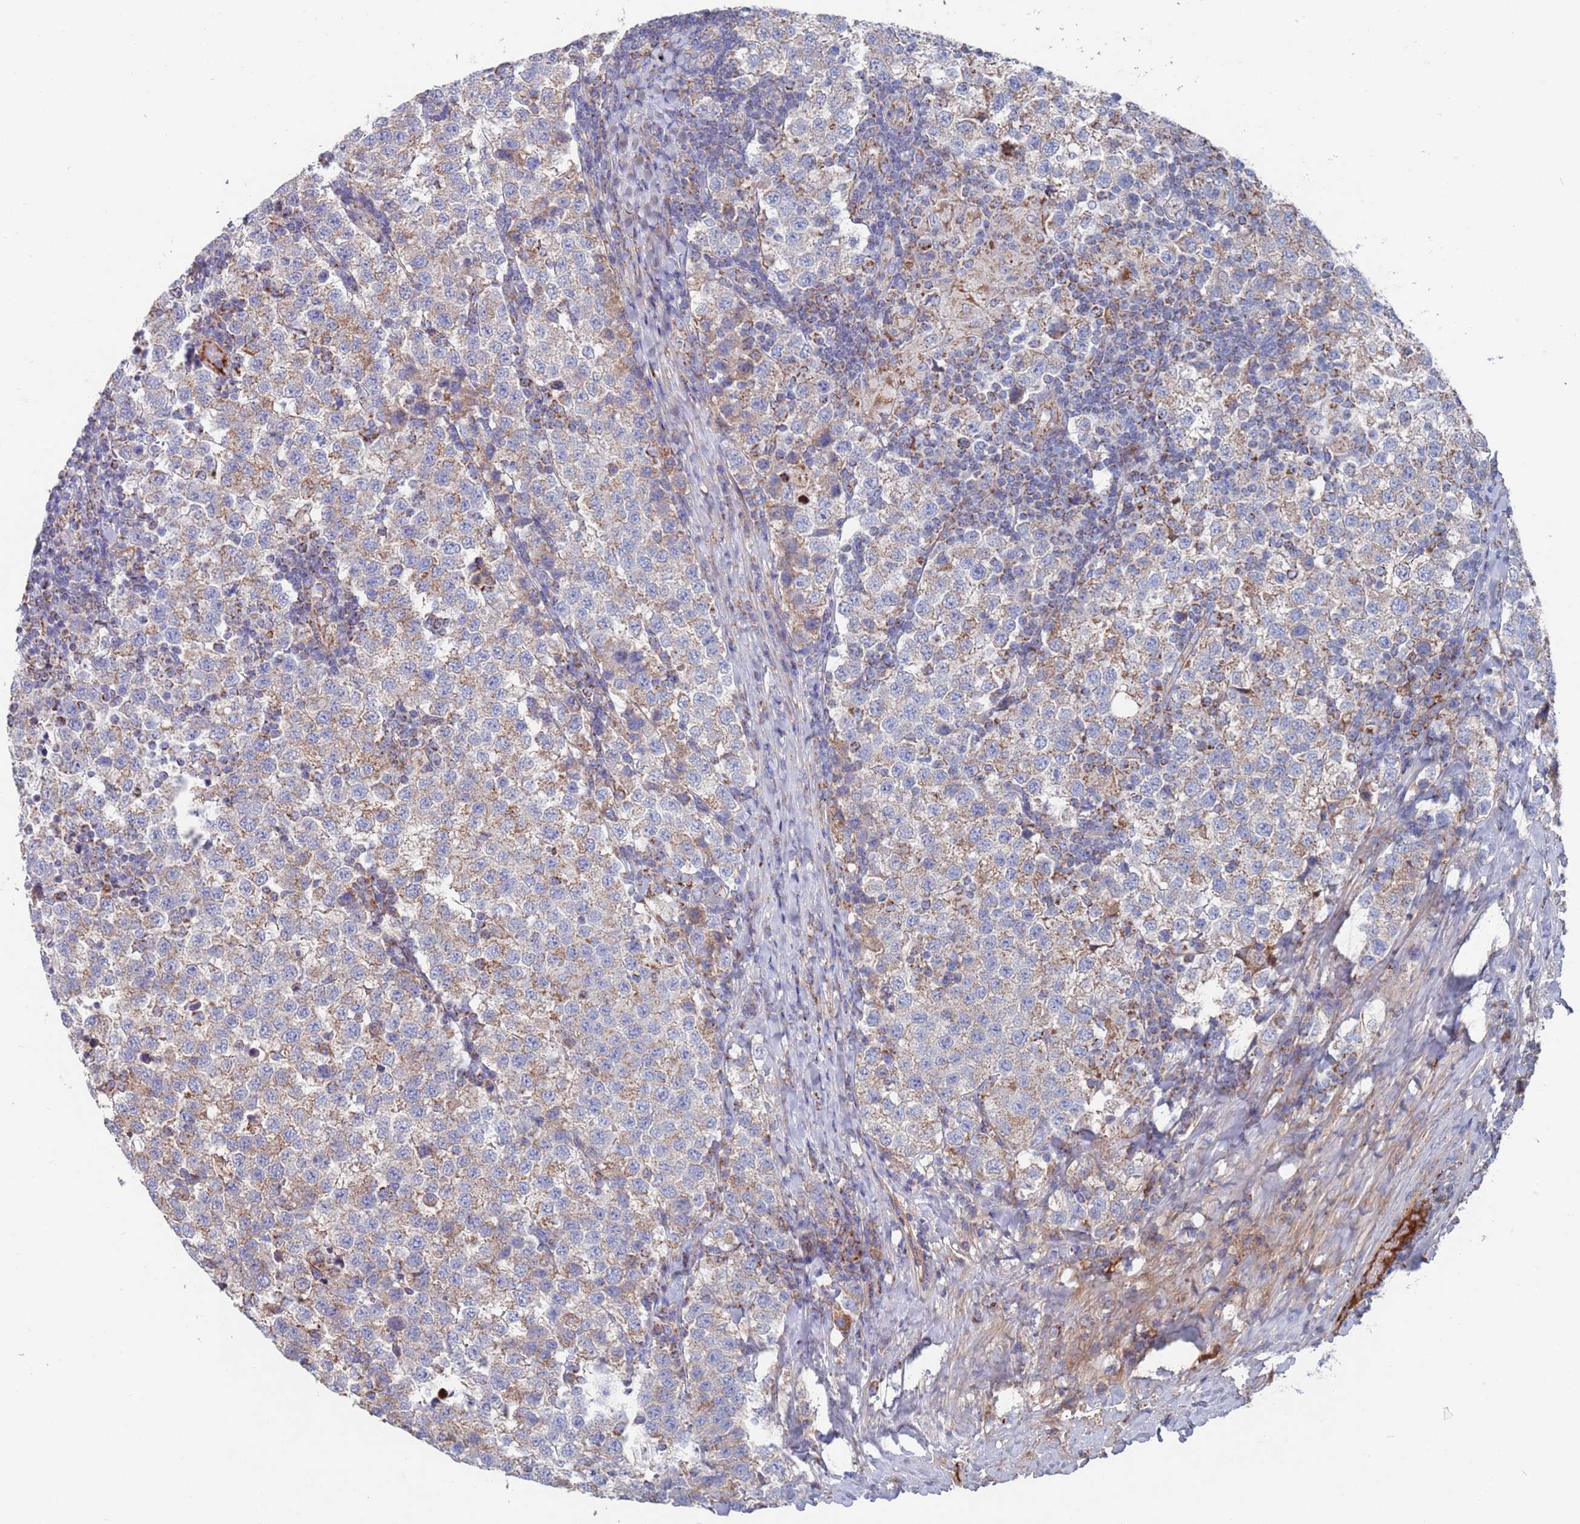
{"staining": {"intensity": "weak", "quantity": "25%-75%", "location": "cytoplasmic/membranous"}, "tissue": "testis cancer", "cell_type": "Tumor cells", "image_type": "cancer", "snomed": [{"axis": "morphology", "description": "Seminoma, NOS"}, {"axis": "topography", "description": "Testis"}], "caption": "DAB immunohistochemical staining of testis cancer displays weak cytoplasmic/membranous protein staining in approximately 25%-75% of tumor cells. (DAB (3,3'-diaminobenzidine) = brown stain, brightfield microscopy at high magnification).", "gene": "MRPL22", "patient": {"sex": "male", "age": 34}}